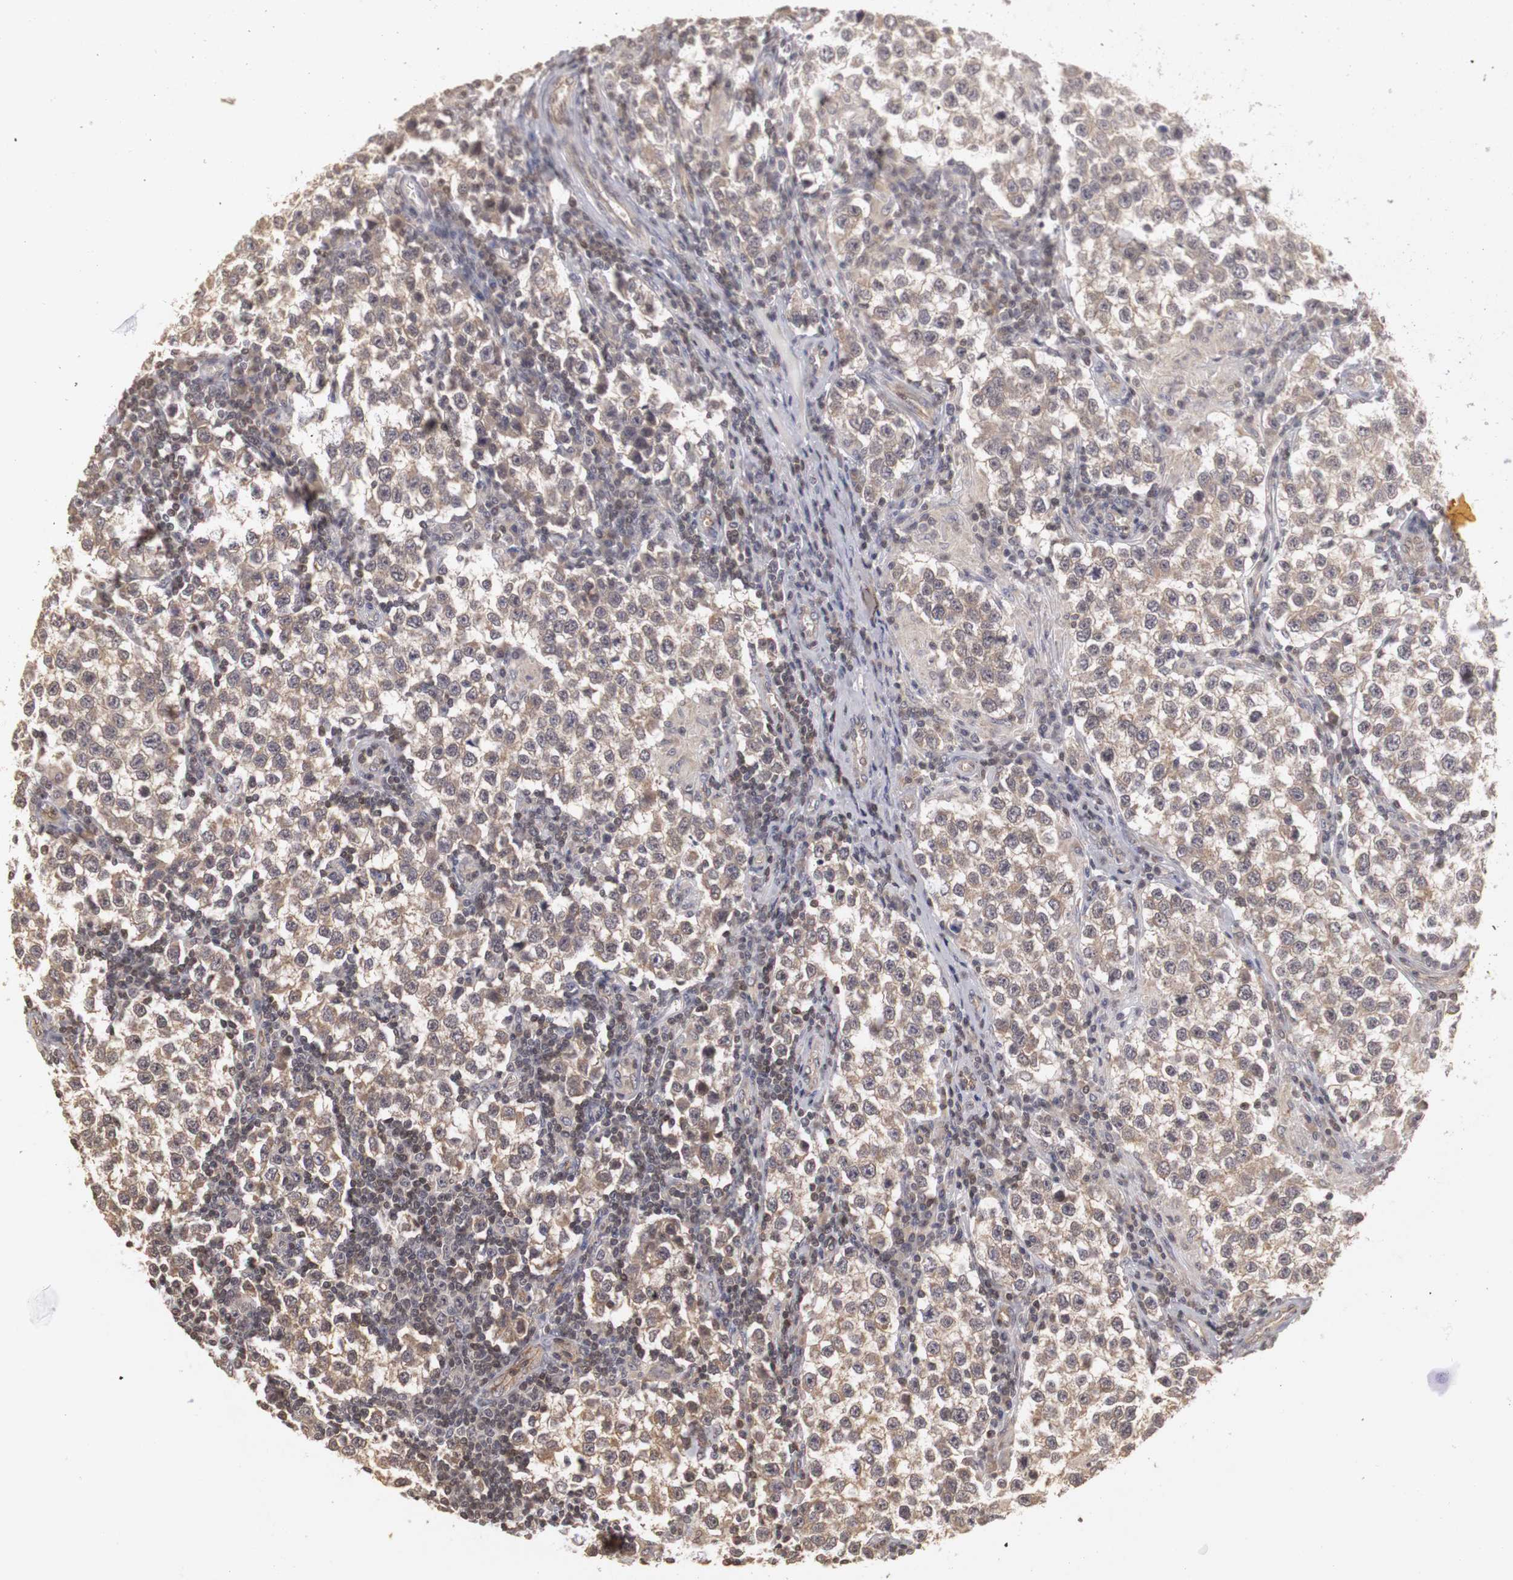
{"staining": {"intensity": "weak", "quantity": ">75%", "location": "cytoplasmic/membranous,nuclear"}, "tissue": "testis cancer", "cell_type": "Tumor cells", "image_type": "cancer", "snomed": [{"axis": "morphology", "description": "Seminoma, NOS"}, {"axis": "topography", "description": "Testis"}], "caption": "Weak cytoplasmic/membranous and nuclear staining for a protein is present in approximately >75% of tumor cells of testis seminoma using immunohistochemistry (IHC).", "gene": "PLEKHA1", "patient": {"sex": "male", "age": 36}}